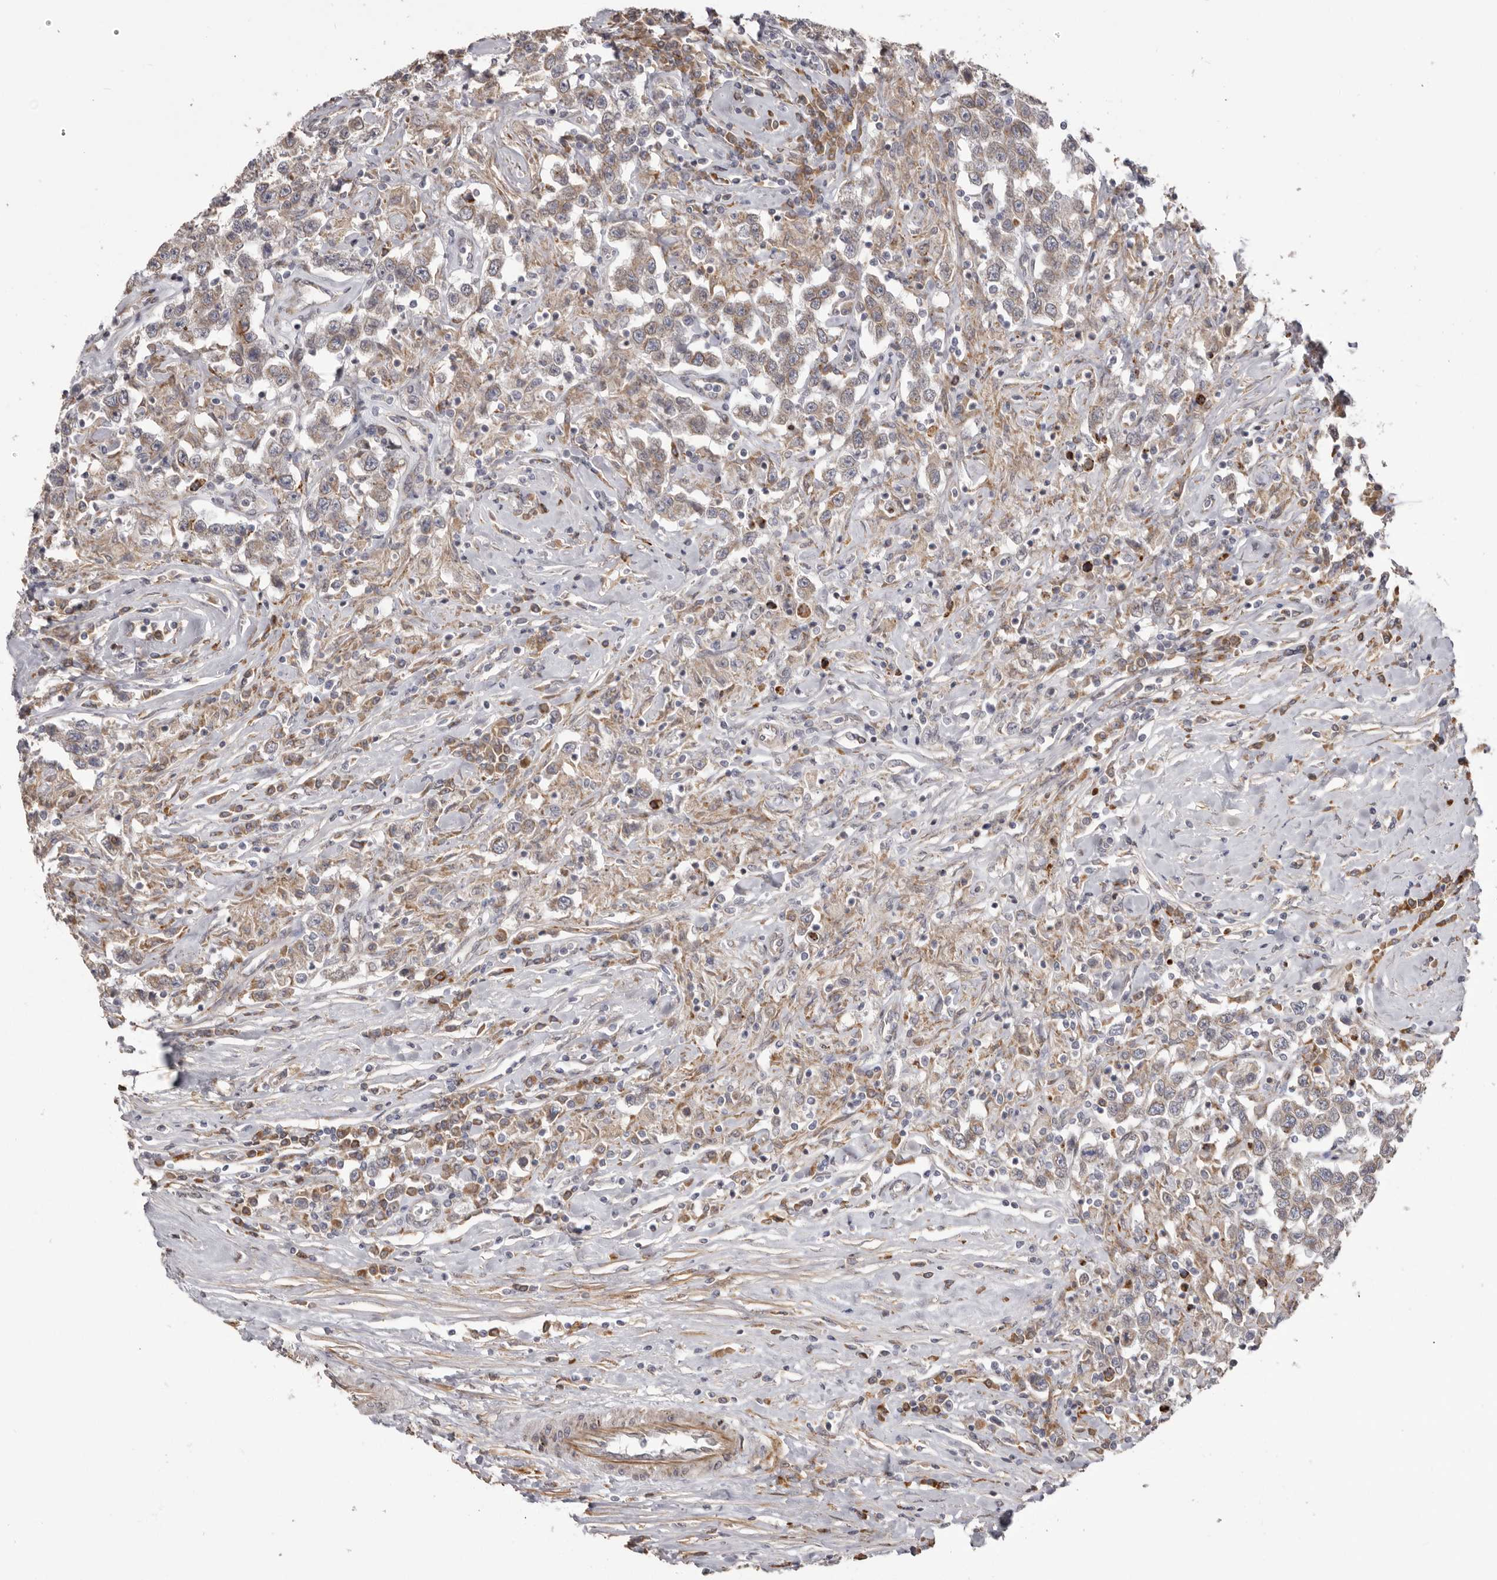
{"staining": {"intensity": "weak", "quantity": "25%-75%", "location": "cytoplasmic/membranous"}, "tissue": "testis cancer", "cell_type": "Tumor cells", "image_type": "cancer", "snomed": [{"axis": "morphology", "description": "Seminoma, NOS"}, {"axis": "topography", "description": "Testis"}], "caption": "A brown stain shows weak cytoplasmic/membranous positivity of a protein in human testis seminoma tumor cells. (IHC, brightfield microscopy, high magnification).", "gene": "NUP43", "patient": {"sex": "male", "age": 41}}